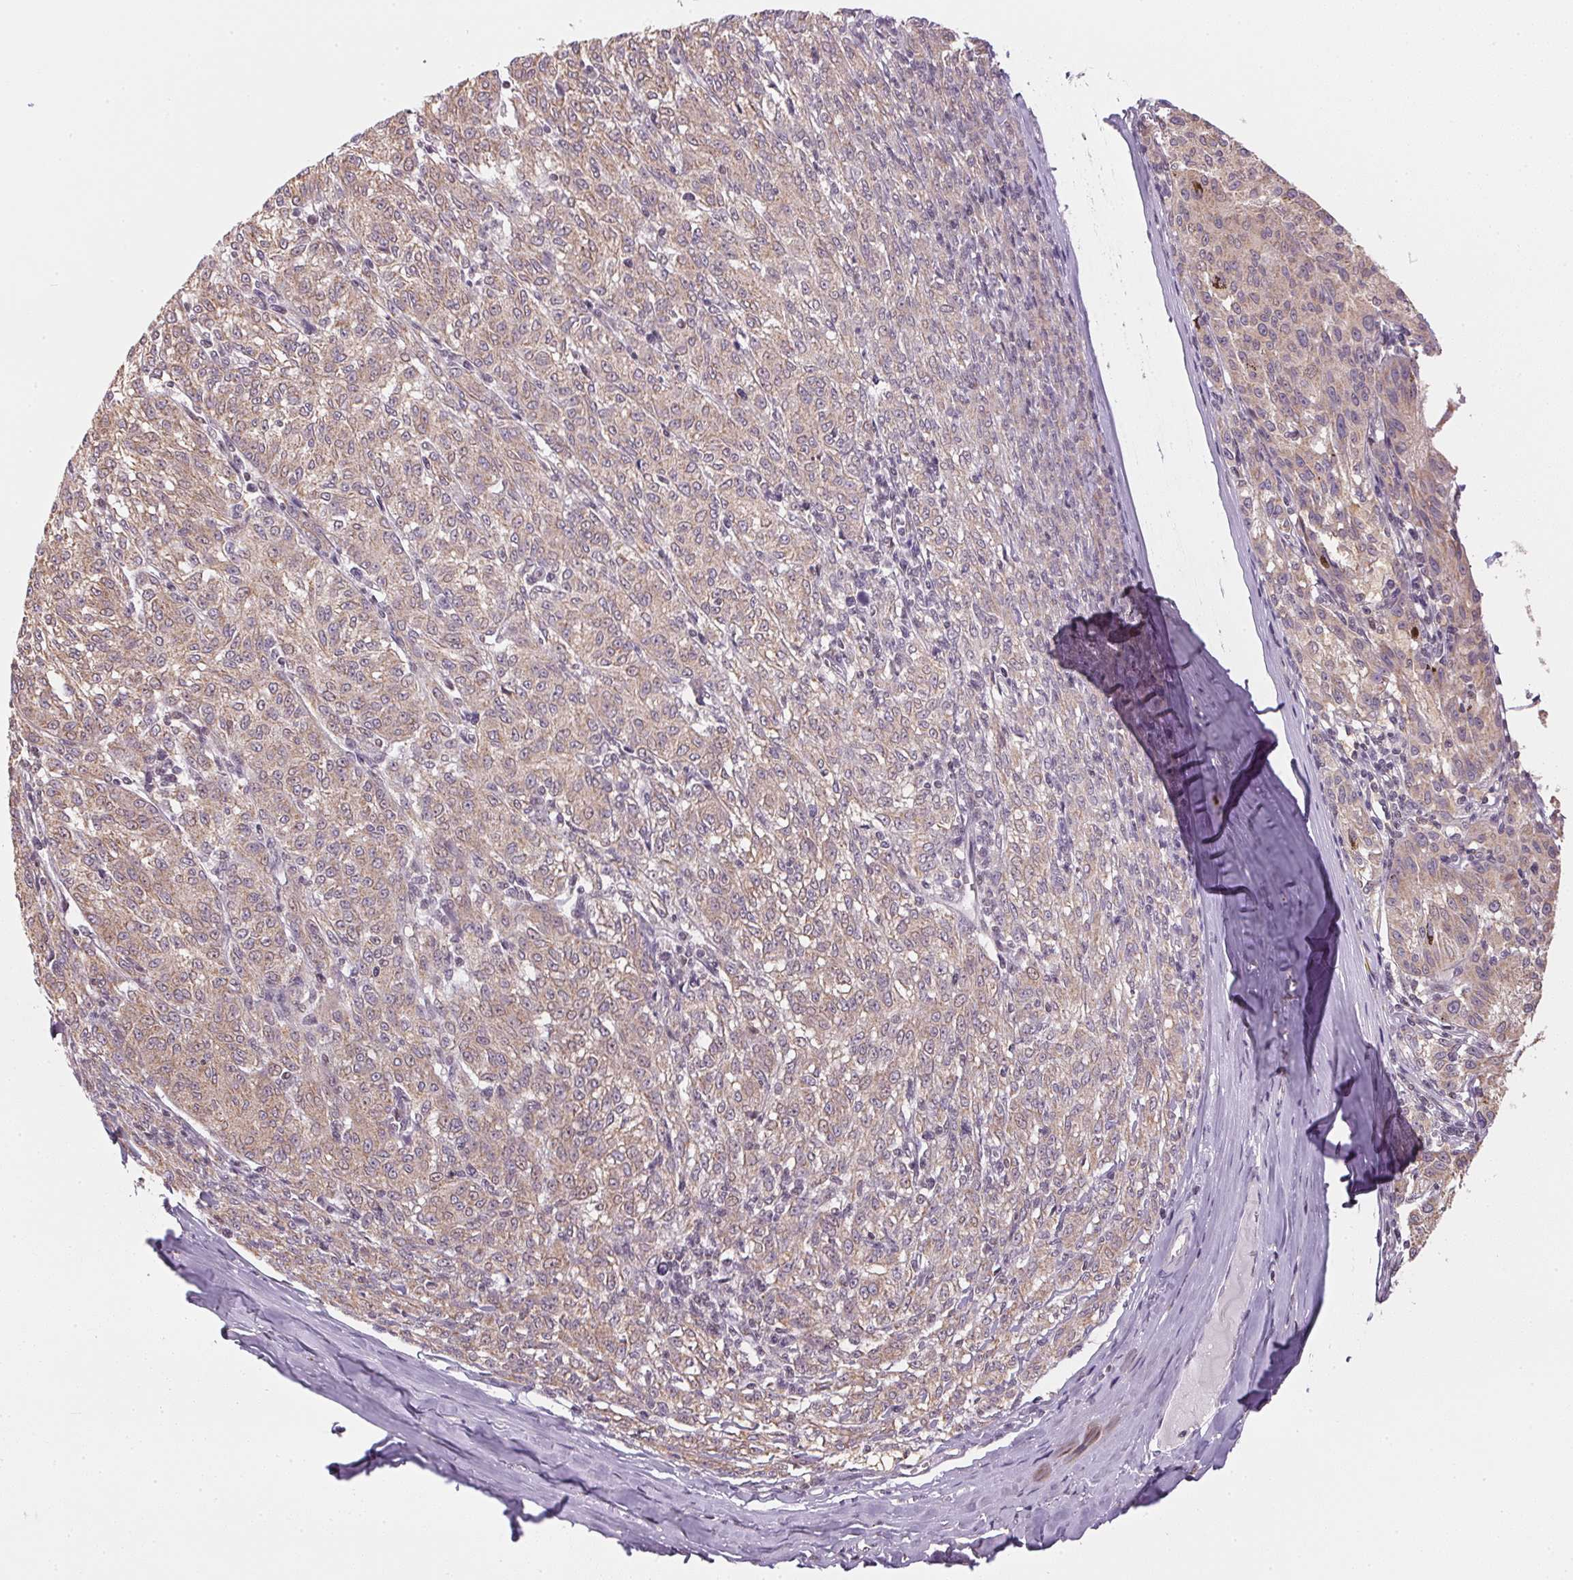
{"staining": {"intensity": "weak", "quantity": ">75%", "location": "cytoplasmic/membranous"}, "tissue": "melanoma", "cell_type": "Tumor cells", "image_type": "cancer", "snomed": [{"axis": "morphology", "description": "Malignant melanoma, NOS"}, {"axis": "topography", "description": "Skin"}], "caption": "Immunohistochemistry histopathology image of human melanoma stained for a protein (brown), which exhibits low levels of weak cytoplasmic/membranous positivity in approximately >75% of tumor cells.", "gene": "SC5D", "patient": {"sex": "female", "age": 72}}